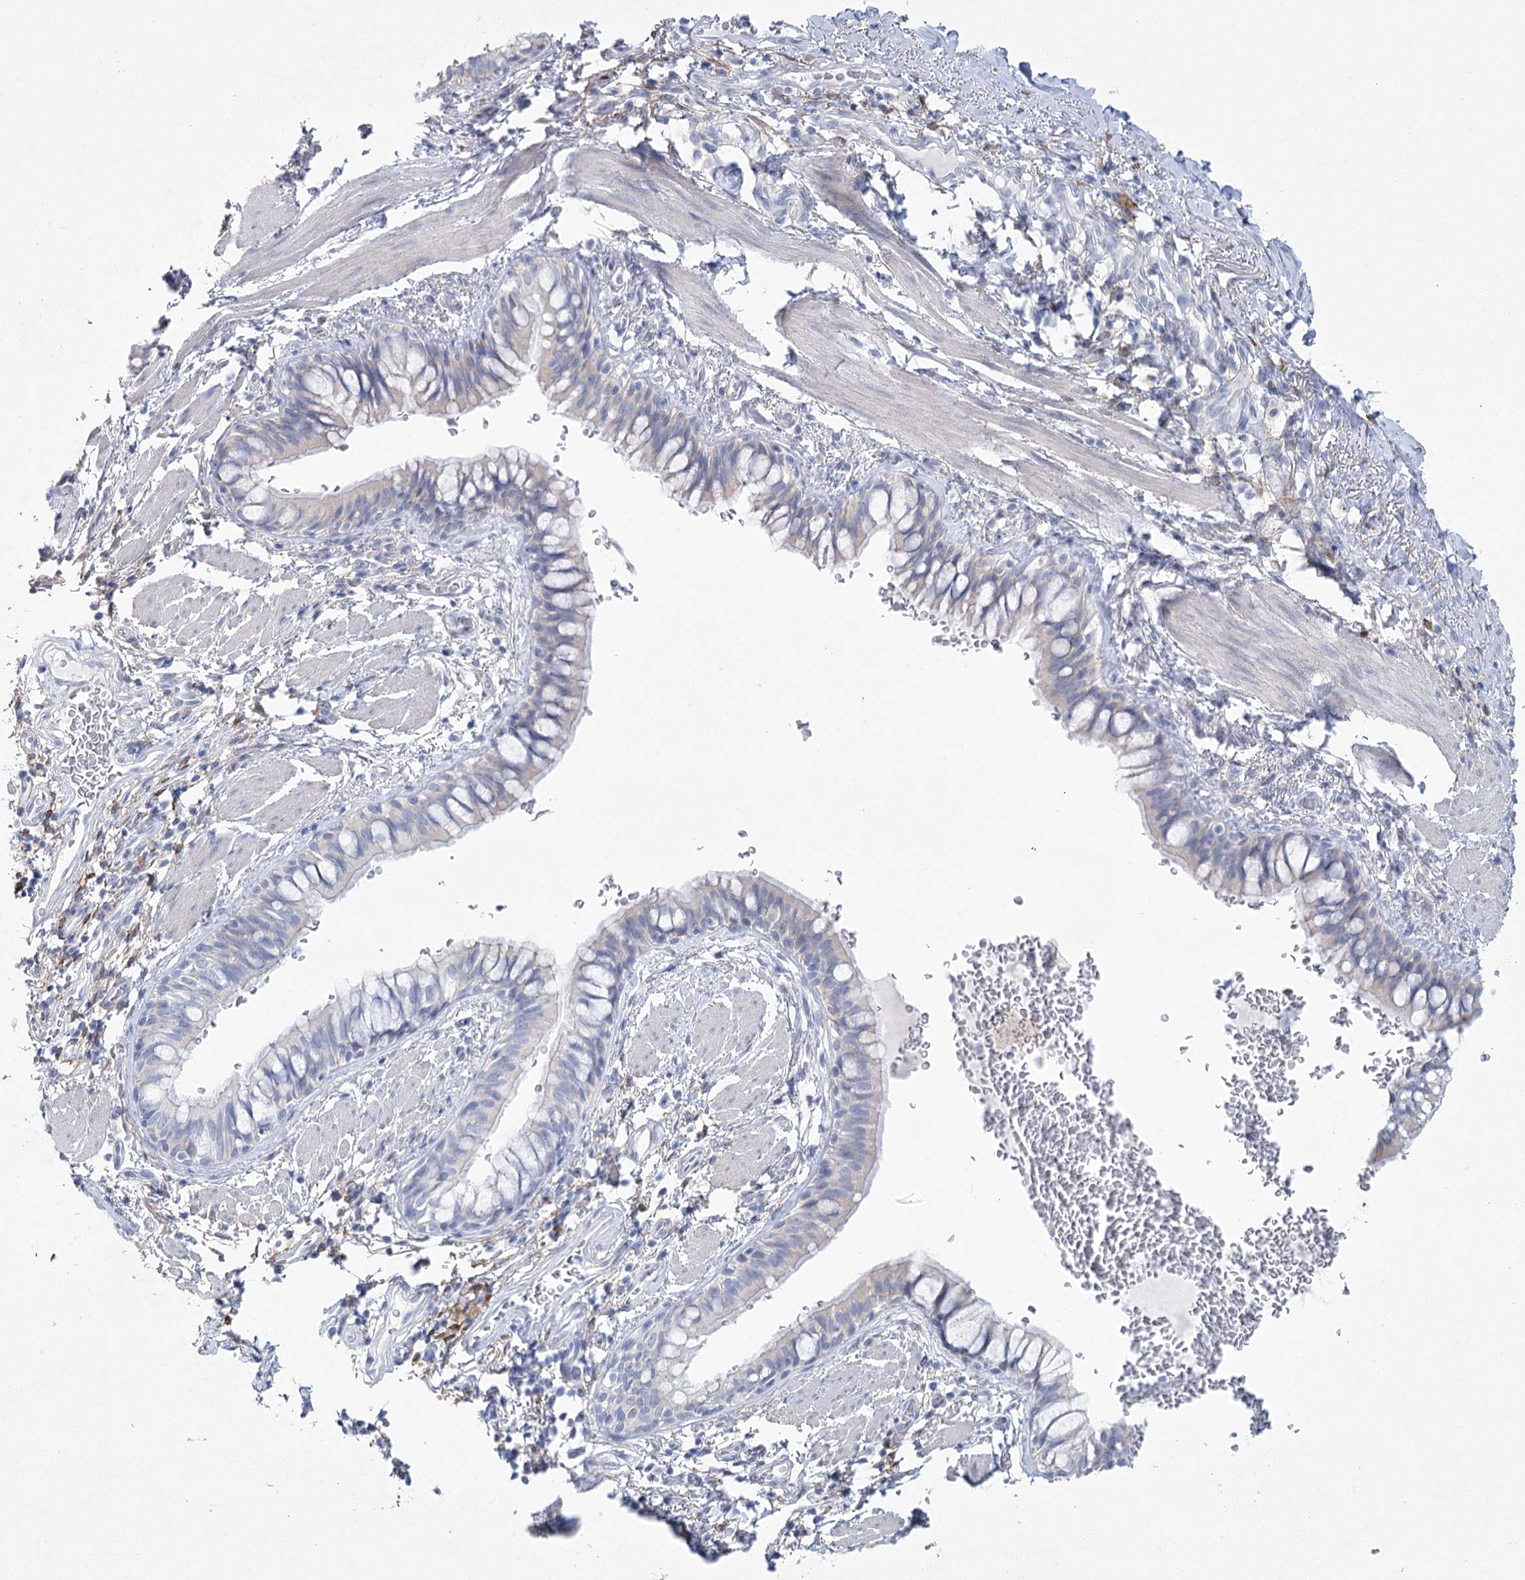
{"staining": {"intensity": "negative", "quantity": "none", "location": "none"}, "tissue": "bronchus", "cell_type": "Respiratory epithelial cells", "image_type": "normal", "snomed": [{"axis": "morphology", "description": "Normal tissue, NOS"}, {"axis": "topography", "description": "Cartilage tissue"}, {"axis": "topography", "description": "Bronchus"}], "caption": "IHC histopathology image of normal bronchus: human bronchus stained with DAB (3,3'-diaminobenzidine) reveals no significant protein staining in respiratory epithelial cells. The staining is performed using DAB (3,3'-diaminobenzidine) brown chromogen with nuclei counter-stained in using hematoxylin.", "gene": "CCDC88A", "patient": {"sex": "female", "age": 36}}